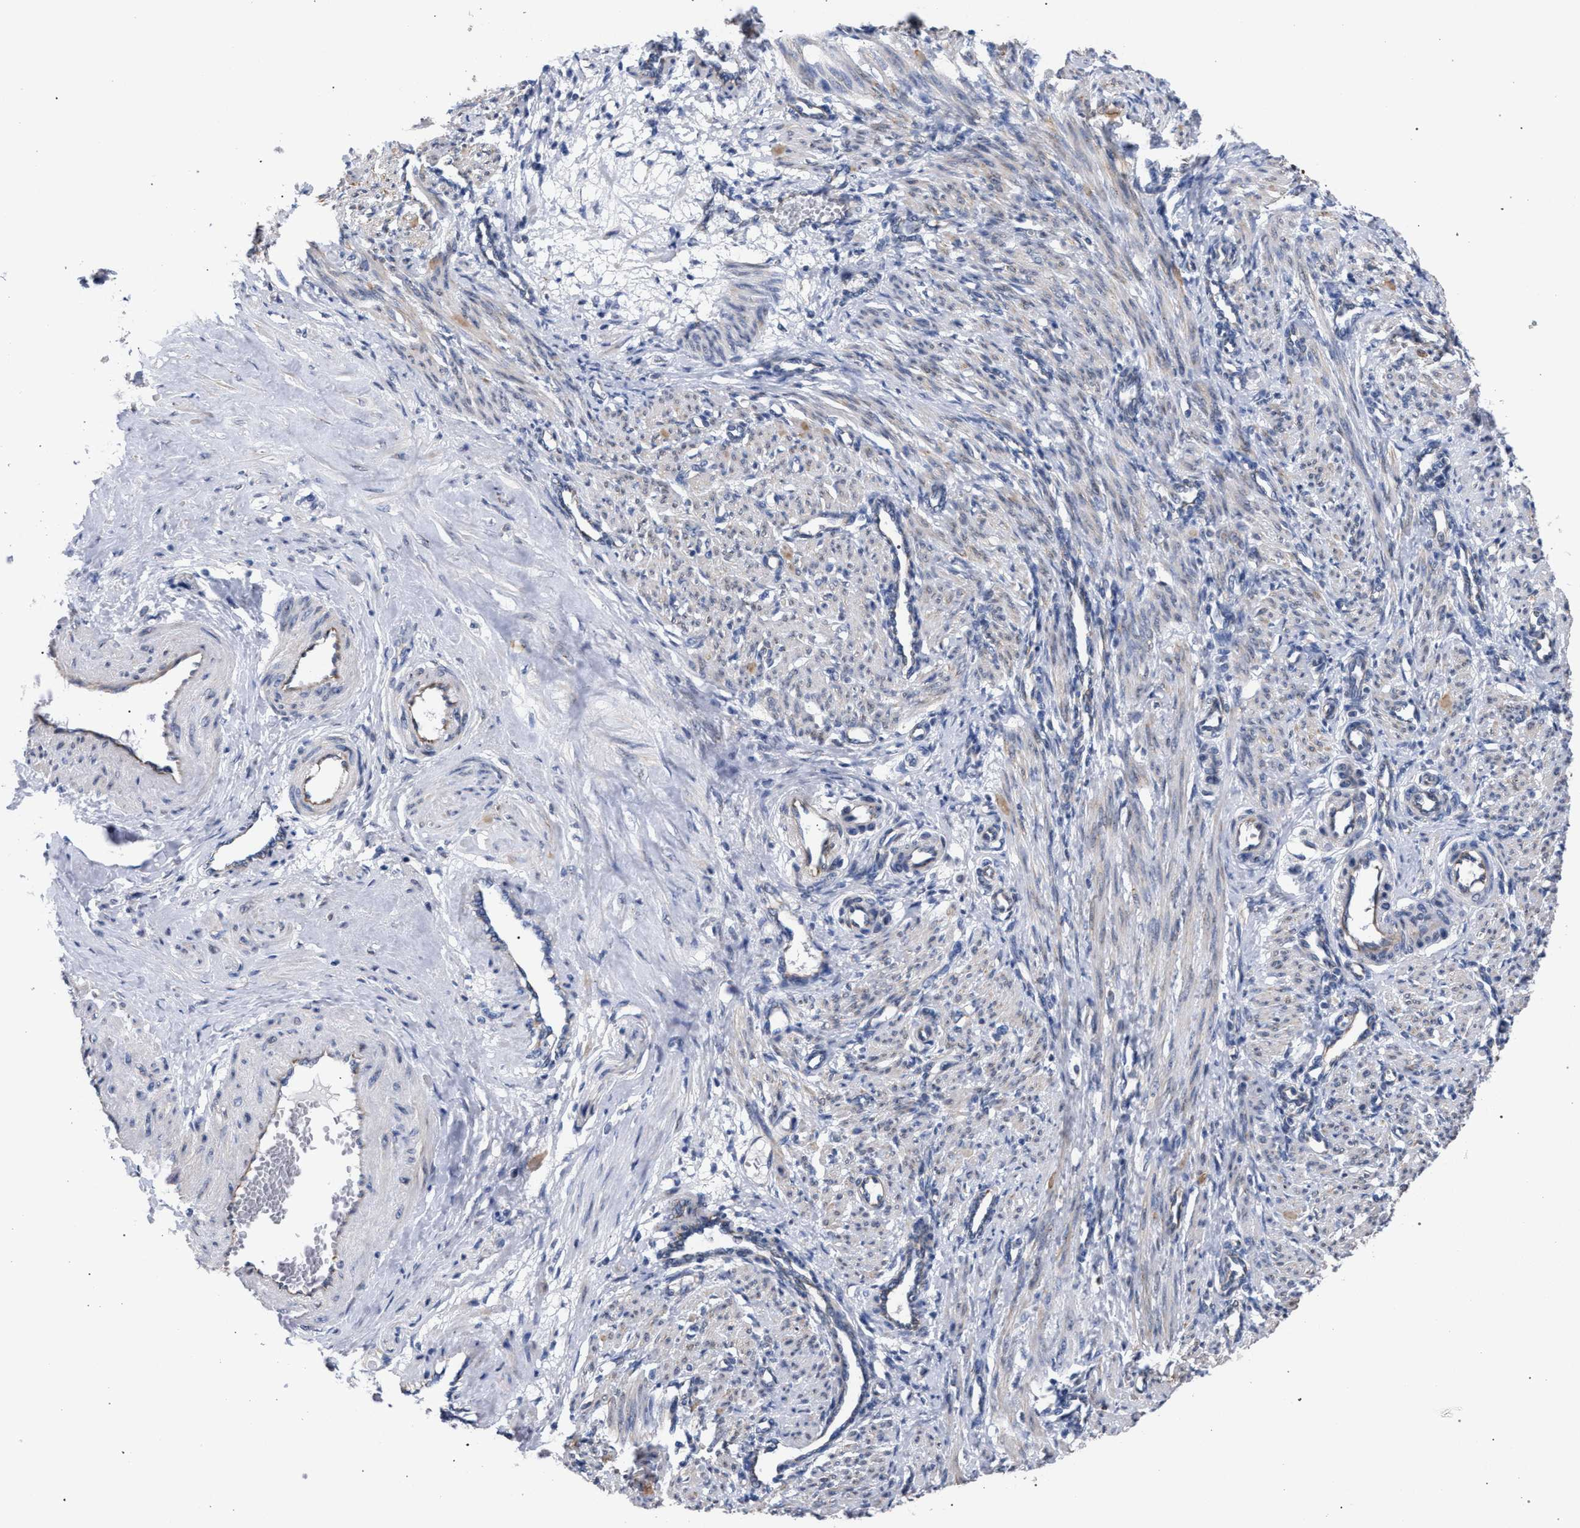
{"staining": {"intensity": "weak", "quantity": "25%-75%", "location": "cytoplasmic/membranous"}, "tissue": "smooth muscle", "cell_type": "Smooth muscle cells", "image_type": "normal", "snomed": [{"axis": "morphology", "description": "Normal tissue, NOS"}, {"axis": "topography", "description": "Endometrium"}], "caption": "Smooth muscle stained with immunohistochemistry (IHC) demonstrates weak cytoplasmic/membranous positivity in about 25%-75% of smooth muscle cells. Nuclei are stained in blue.", "gene": "GOLGA2", "patient": {"sex": "female", "age": 33}}